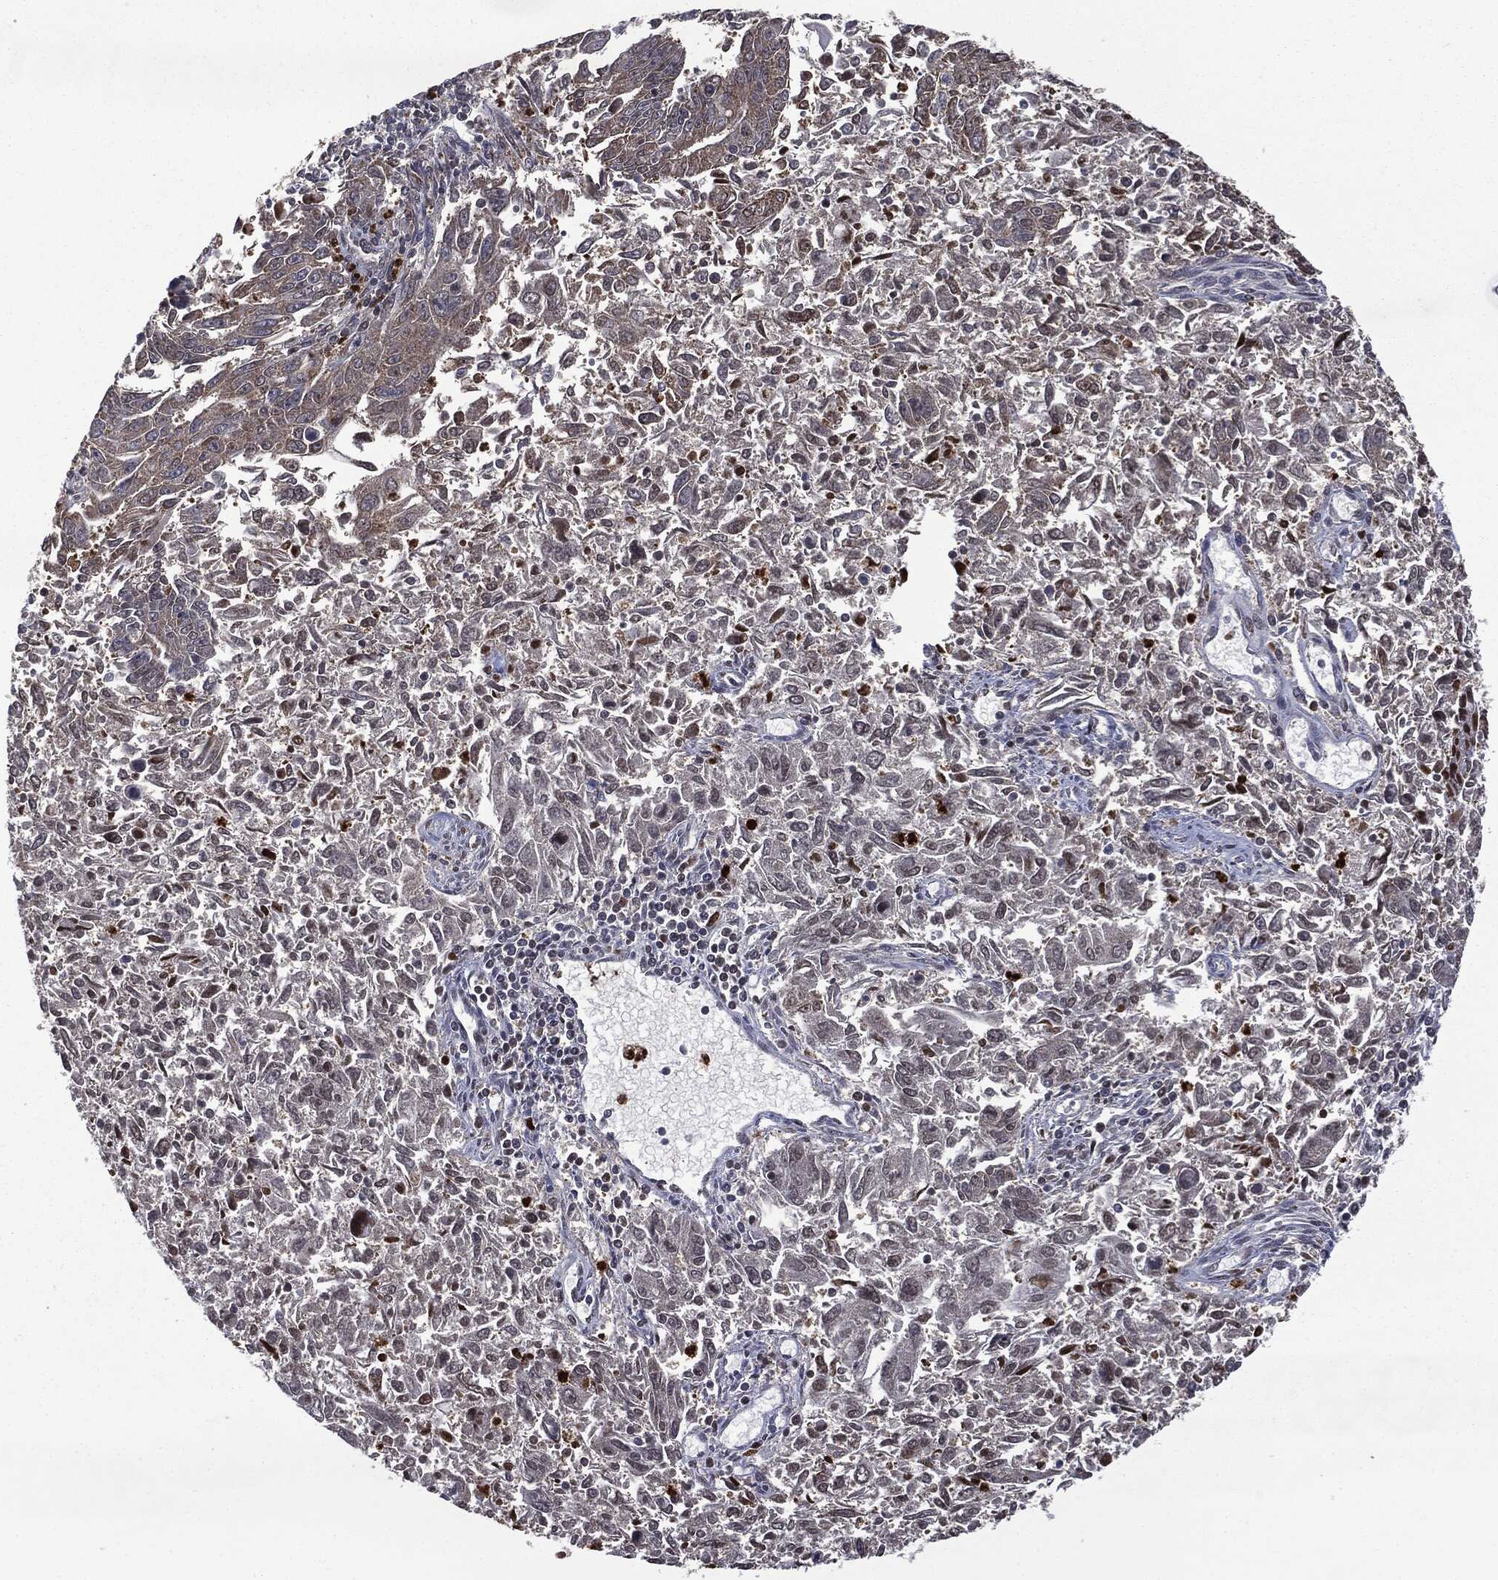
{"staining": {"intensity": "negative", "quantity": "none", "location": "none"}, "tissue": "endometrial cancer", "cell_type": "Tumor cells", "image_type": "cancer", "snomed": [{"axis": "morphology", "description": "Adenocarcinoma, NOS"}, {"axis": "topography", "description": "Endometrium"}], "caption": "This is an immunohistochemistry (IHC) photomicrograph of adenocarcinoma (endometrial). There is no positivity in tumor cells.", "gene": "GPI", "patient": {"sex": "female", "age": 42}}